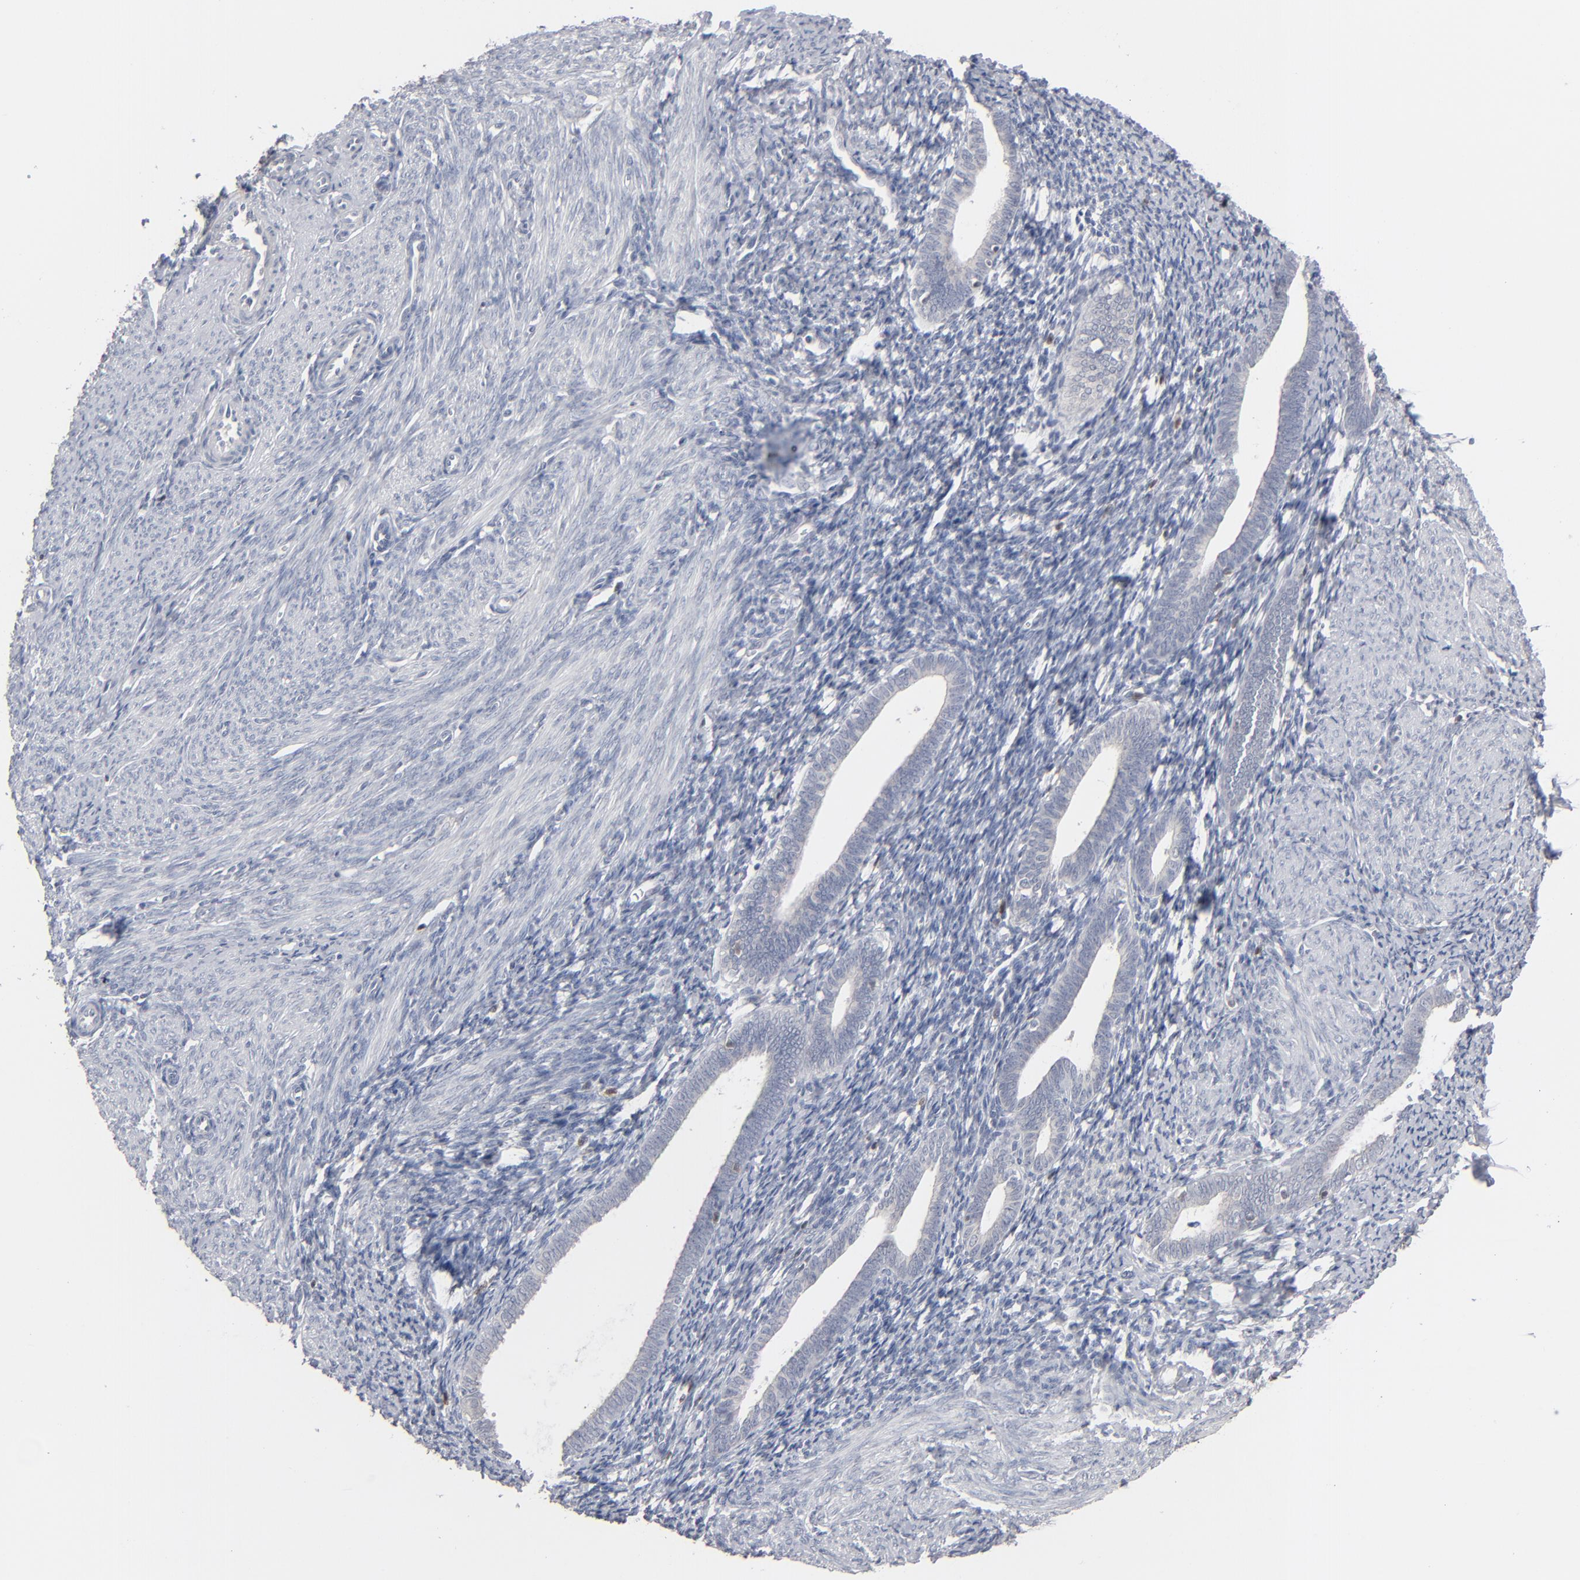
{"staining": {"intensity": "negative", "quantity": "none", "location": "none"}, "tissue": "endometrium", "cell_type": "Cells in endometrial stroma", "image_type": "normal", "snomed": [{"axis": "morphology", "description": "Normal tissue, NOS"}, {"axis": "topography", "description": "Smooth muscle"}, {"axis": "topography", "description": "Endometrium"}], "caption": "This is a photomicrograph of immunohistochemistry staining of unremarkable endometrium, which shows no positivity in cells in endometrial stroma.", "gene": "STAT4", "patient": {"sex": "female", "age": 57}}